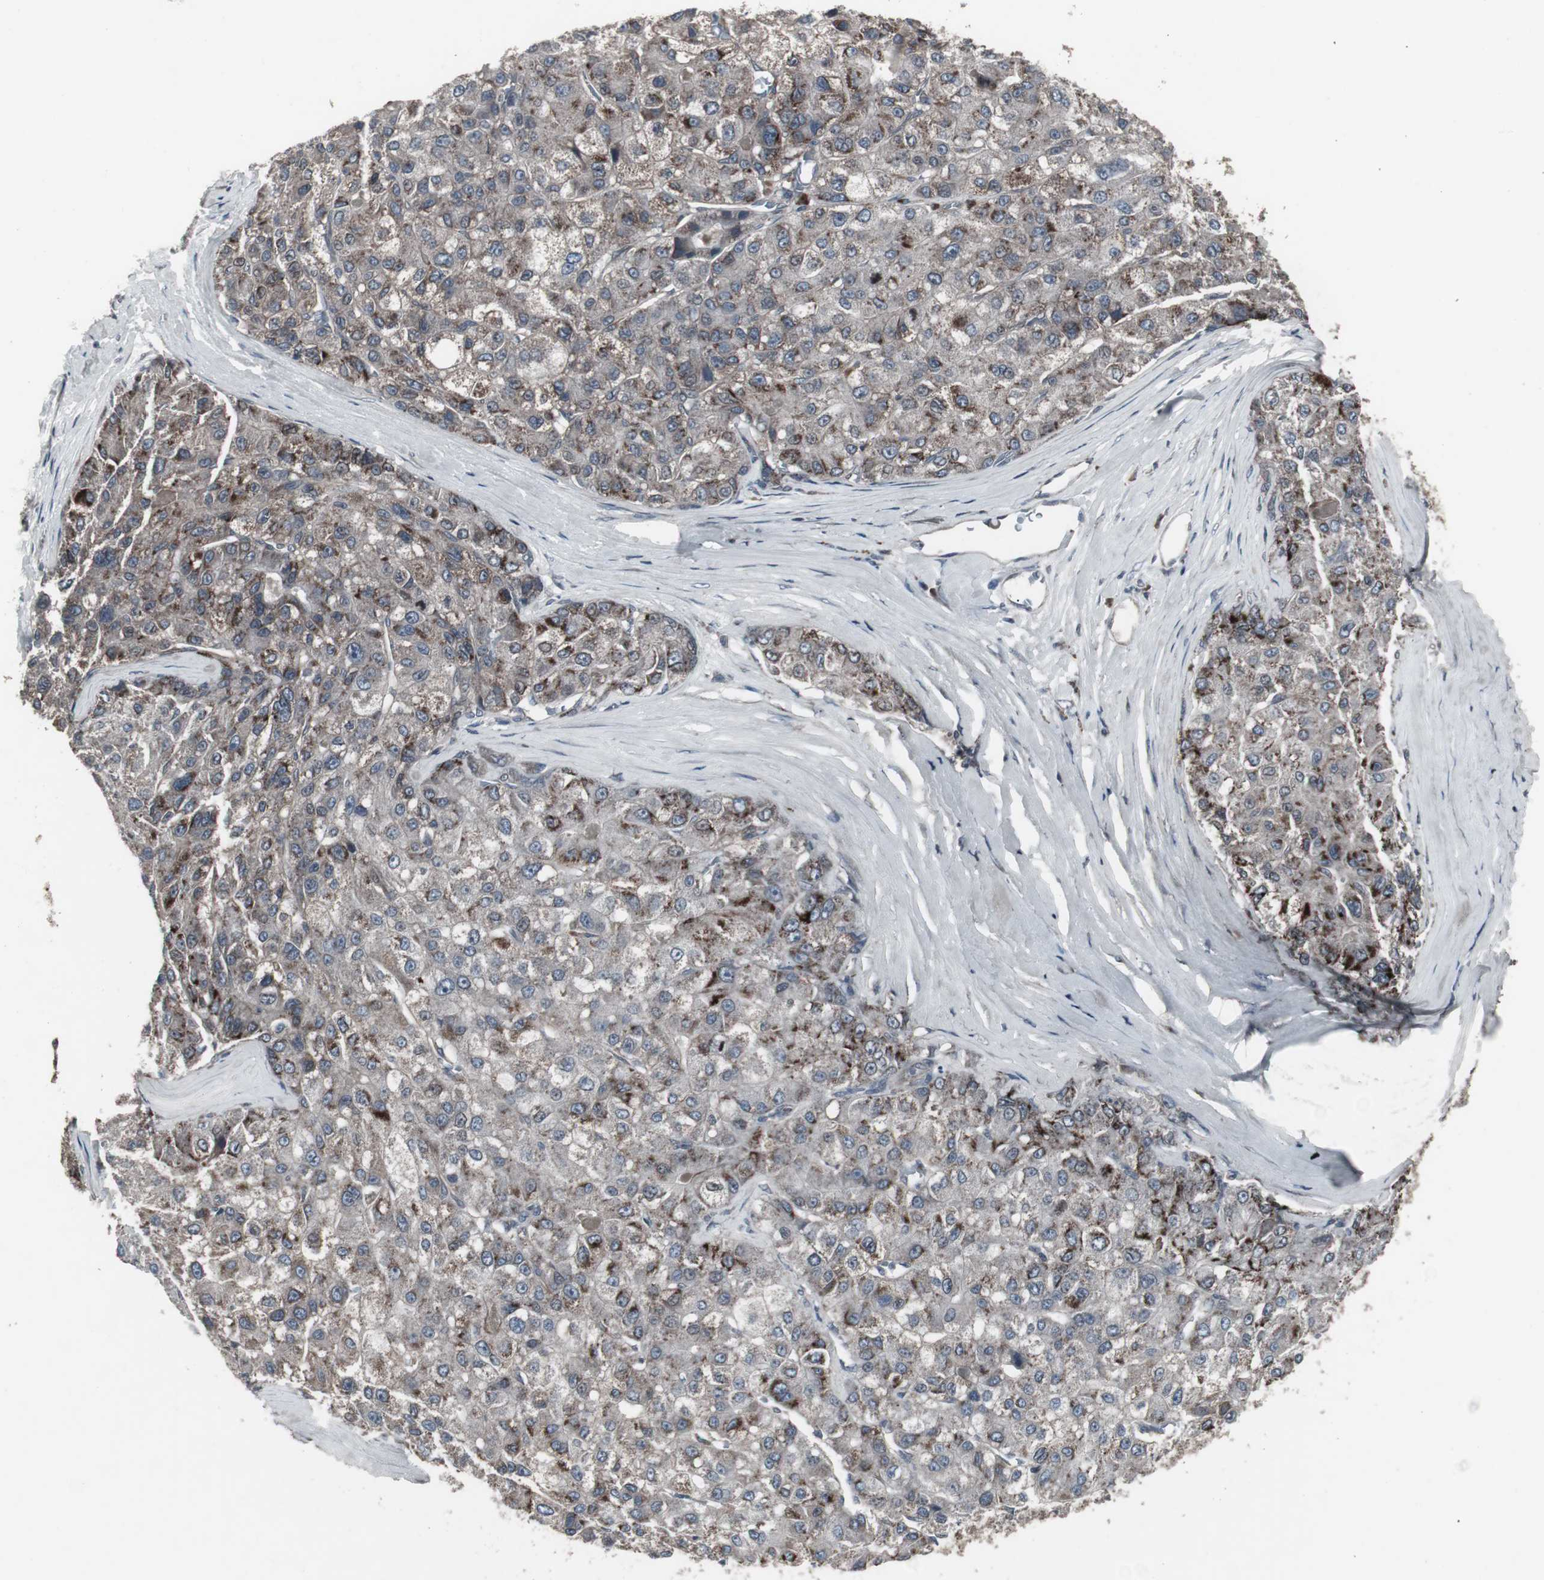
{"staining": {"intensity": "moderate", "quantity": "25%-75%", "location": "cytoplasmic/membranous"}, "tissue": "liver cancer", "cell_type": "Tumor cells", "image_type": "cancer", "snomed": [{"axis": "morphology", "description": "Carcinoma, Hepatocellular, NOS"}, {"axis": "topography", "description": "Liver"}], "caption": "IHC (DAB) staining of human liver cancer (hepatocellular carcinoma) exhibits moderate cytoplasmic/membranous protein staining in about 25%-75% of tumor cells.", "gene": "SSTR2", "patient": {"sex": "male", "age": 80}}